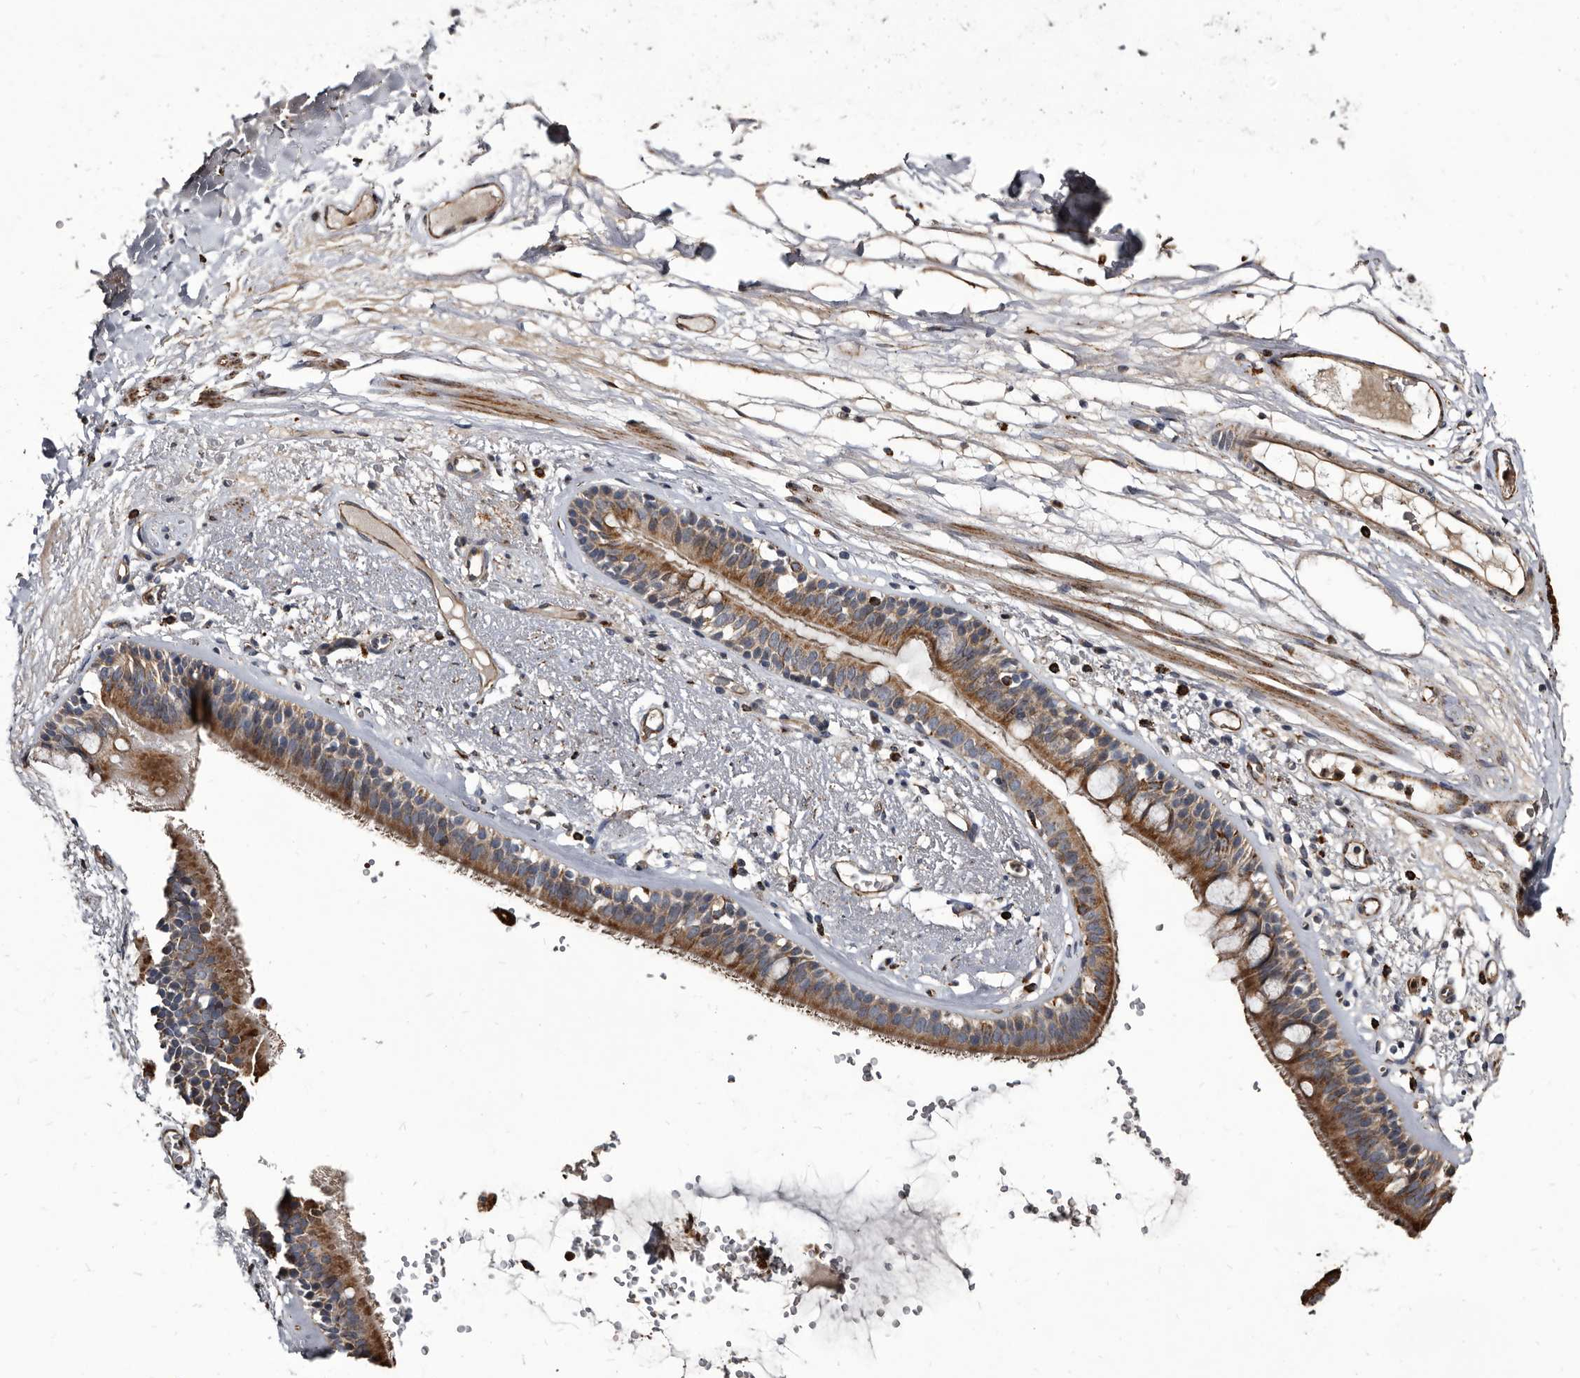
{"staining": {"intensity": "moderate", "quantity": ">75%", "location": "cytoplasmic/membranous"}, "tissue": "adipose tissue", "cell_type": "Adipocytes", "image_type": "normal", "snomed": [{"axis": "morphology", "description": "Normal tissue, NOS"}, {"axis": "topography", "description": "Cartilage tissue"}], "caption": "The immunohistochemical stain shows moderate cytoplasmic/membranous staining in adipocytes of normal adipose tissue. (DAB (3,3'-diaminobenzidine) IHC with brightfield microscopy, high magnification).", "gene": "CTSA", "patient": {"sex": "female", "age": 63}}